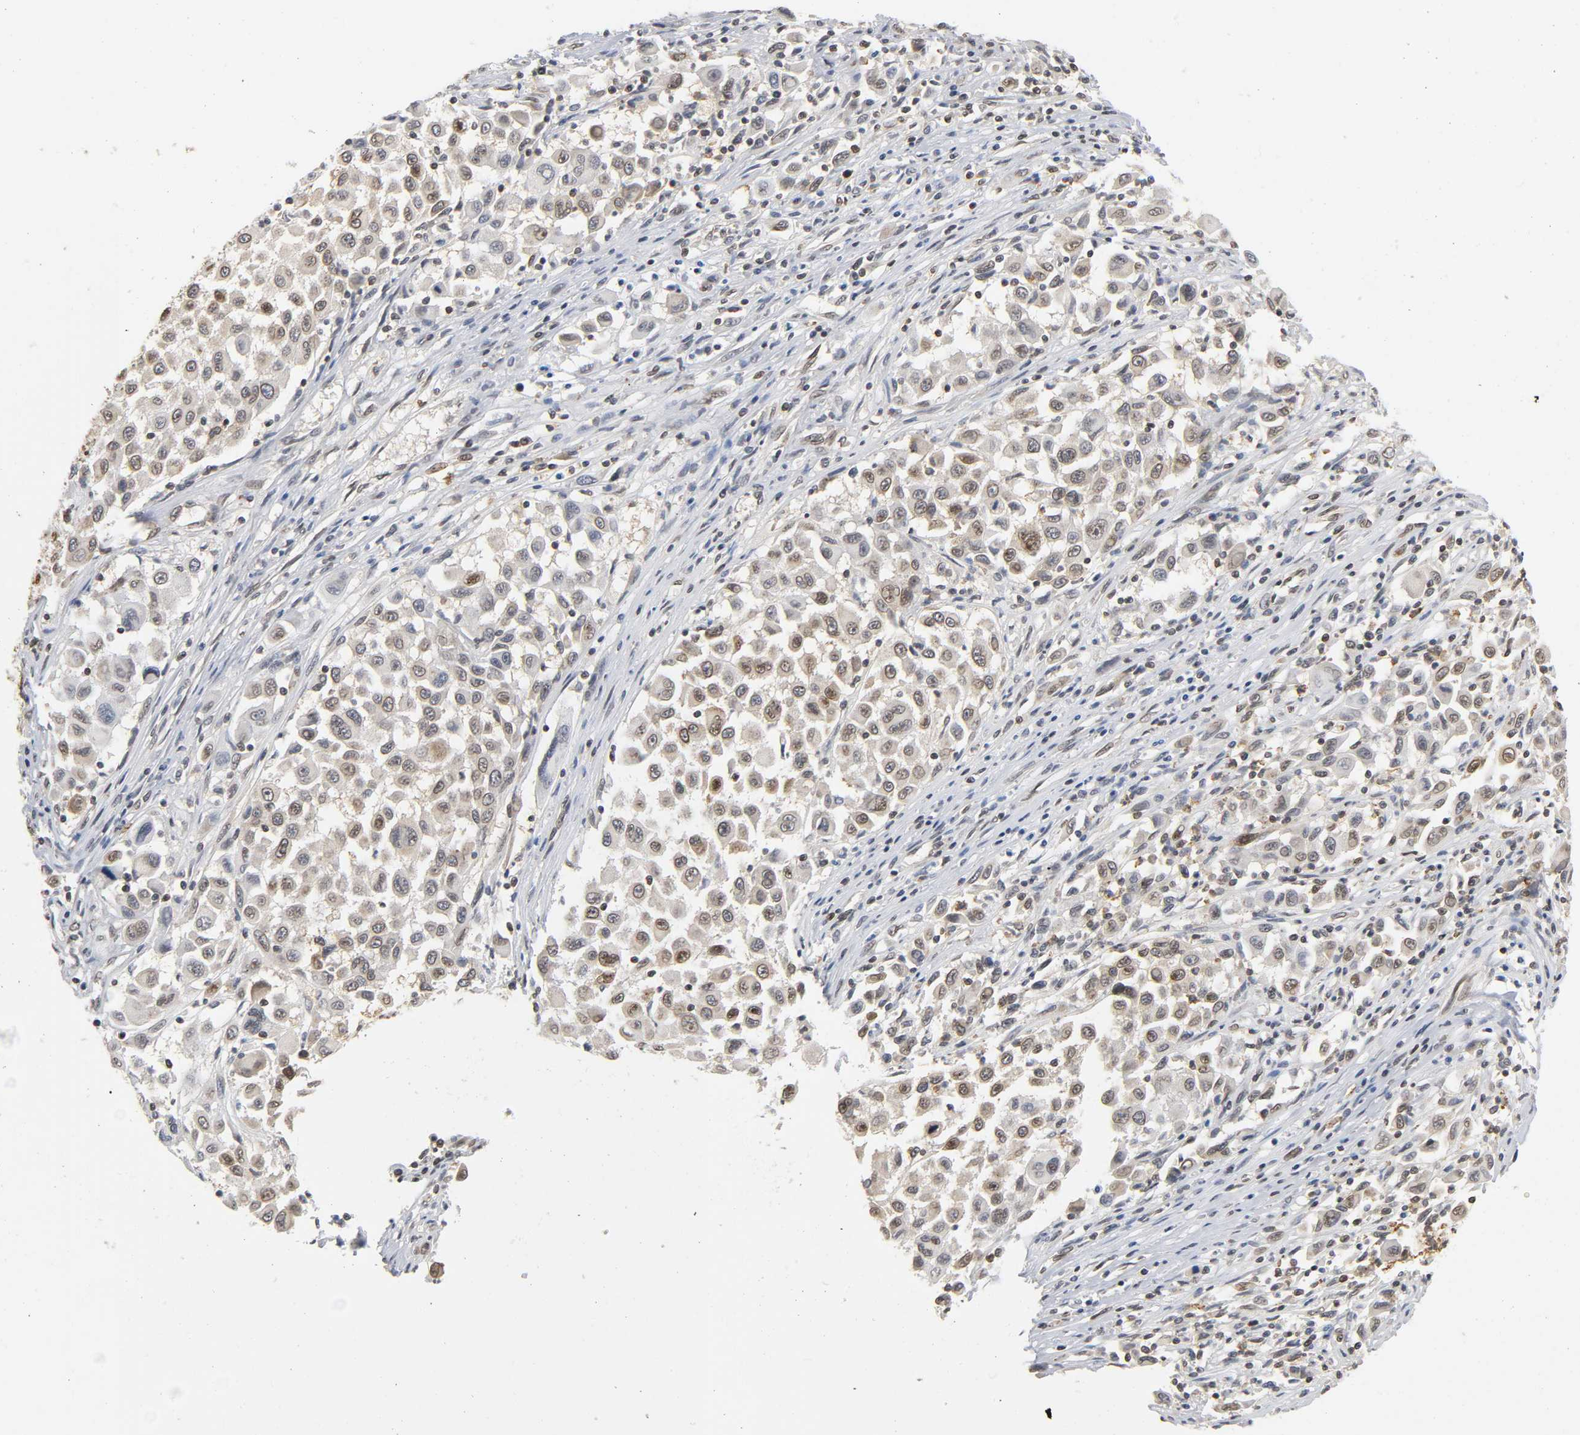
{"staining": {"intensity": "weak", "quantity": ">75%", "location": "nuclear"}, "tissue": "melanoma", "cell_type": "Tumor cells", "image_type": "cancer", "snomed": [{"axis": "morphology", "description": "Malignant melanoma, Metastatic site"}, {"axis": "topography", "description": "Lymph node"}], "caption": "An image of melanoma stained for a protein exhibits weak nuclear brown staining in tumor cells.", "gene": "SUMO1", "patient": {"sex": "male", "age": 61}}